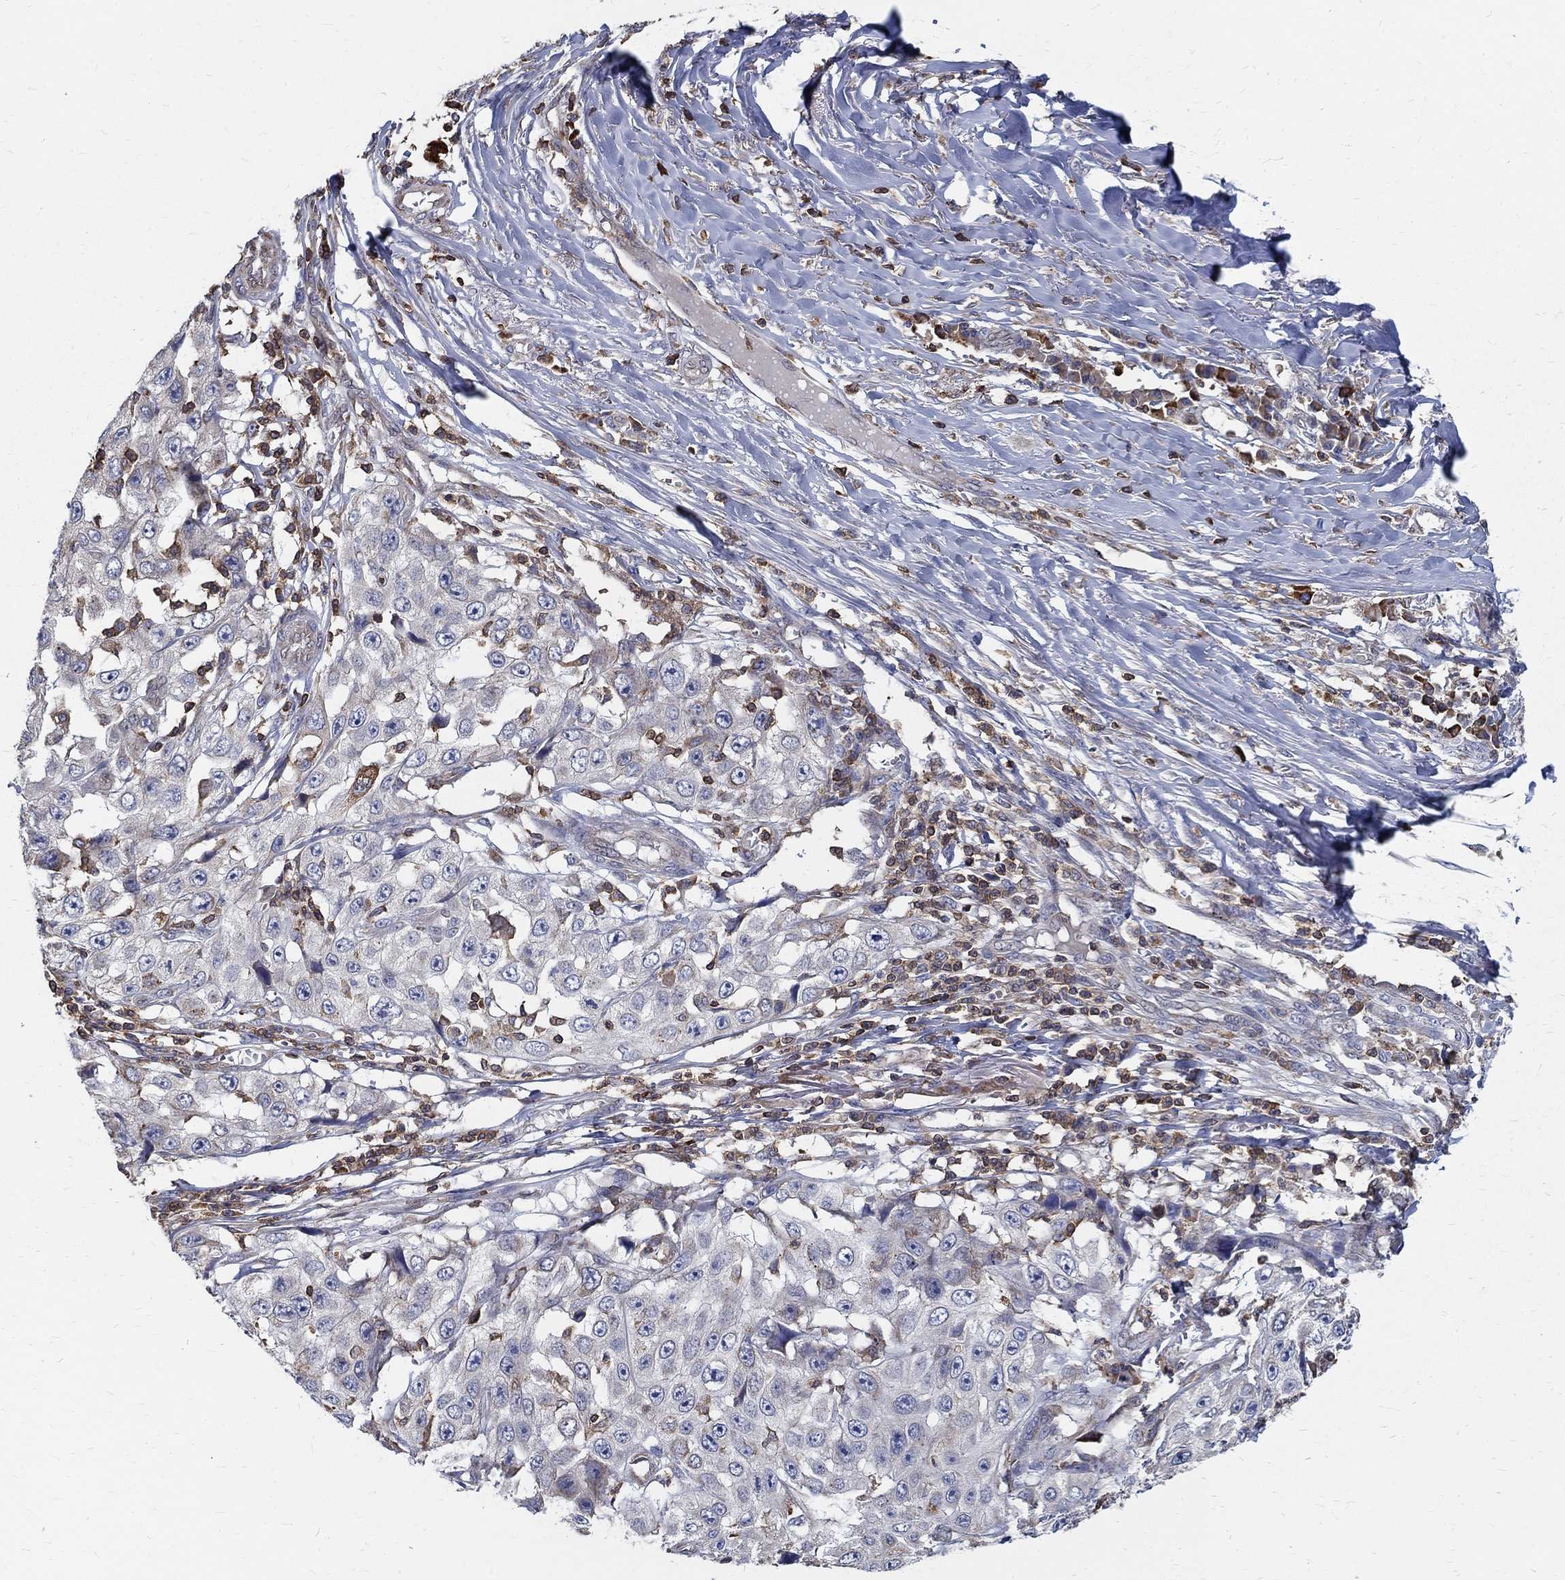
{"staining": {"intensity": "negative", "quantity": "none", "location": "none"}, "tissue": "skin cancer", "cell_type": "Tumor cells", "image_type": "cancer", "snomed": [{"axis": "morphology", "description": "Squamous cell carcinoma, NOS"}, {"axis": "topography", "description": "Skin"}], "caption": "Micrograph shows no significant protein expression in tumor cells of squamous cell carcinoma (skin).", "gene": "AGAP2", "patient": {"sex": "male", "age": 82}}